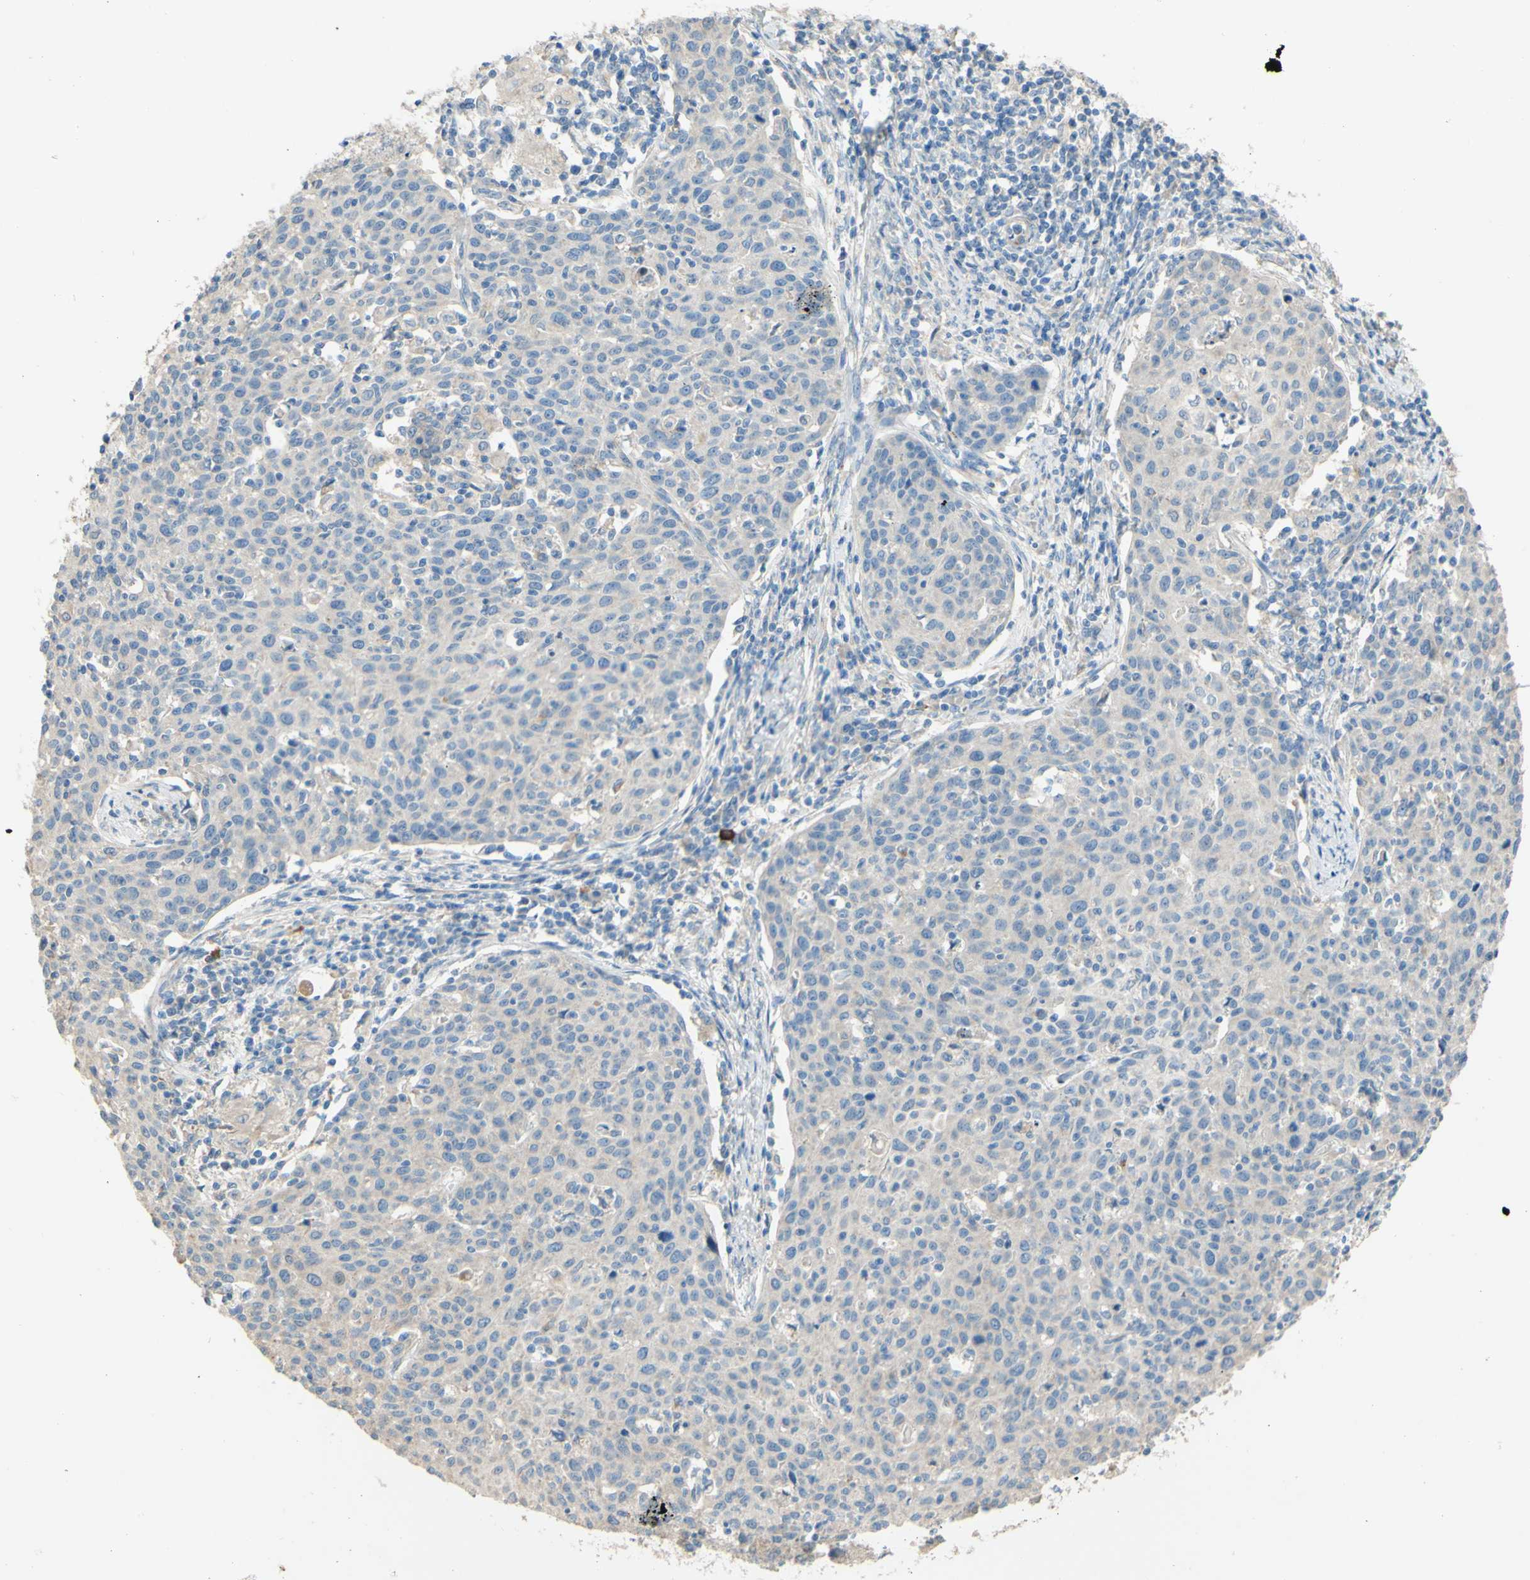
{"staining": {"intensity": "negative", "quantity": "none", "location": "none"}, "tissue": "cervical cancer", "cell_type": "Tumor cells", "image_type": "cancer", "snomed": [{"axis": "morphology", "description": "Squamous cell carcinoma, NOS"}, {"axis": "topography", "description": "Cervix"}], "caption": "Tumor cells show no significant expression in squamous cell carcinoma (cervical).", "gene": "DKK3", "patient": {"sex": "female", "age": 38}}